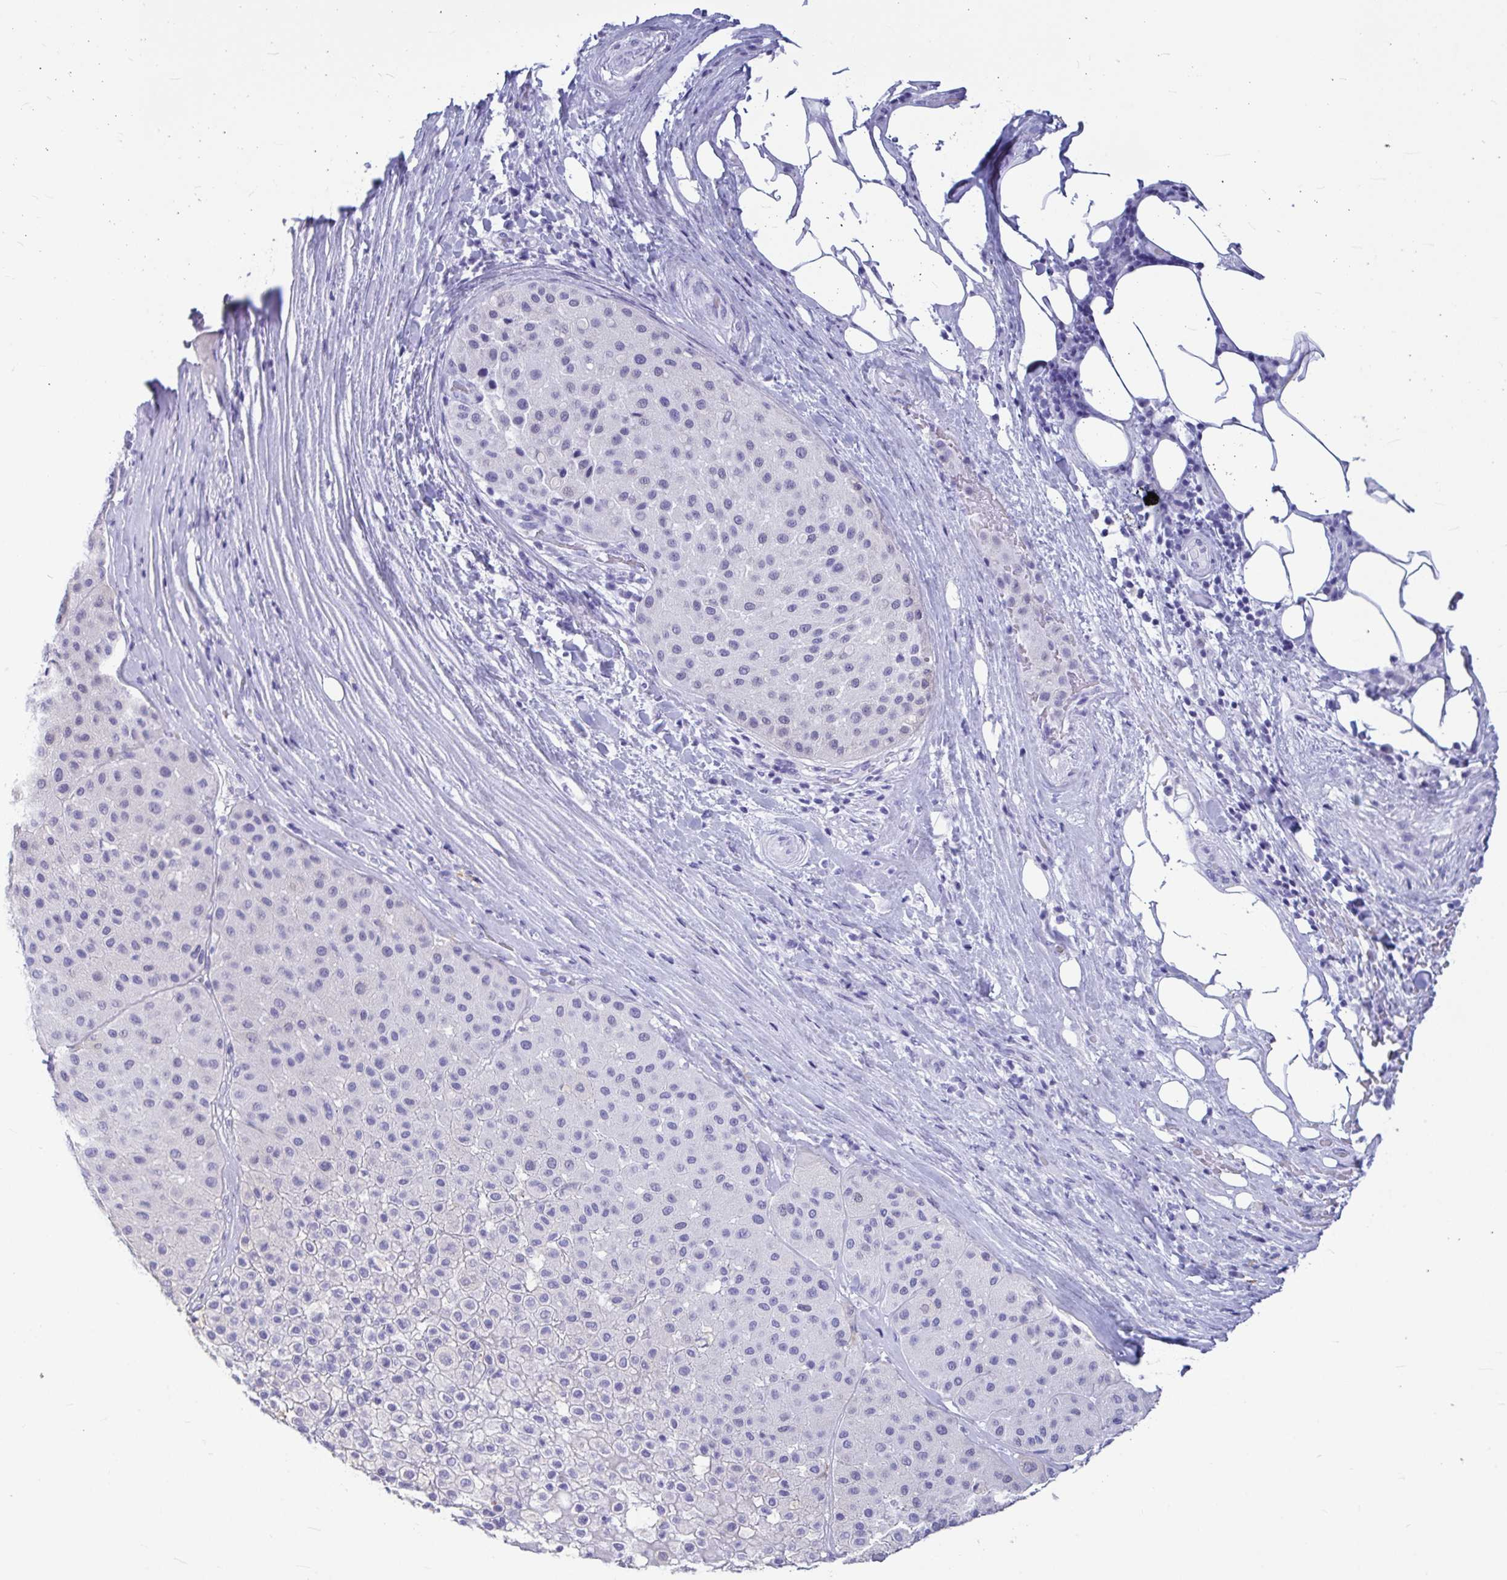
{"staining": {"intensity": "negative", "quantity": "none", "location": "none"}, "tissue": "melanoma", "cell_type": "Tumor cells", "image_type": "cancer", "snomed": [{"axis": "morphology", "description": "Malignant melanoma, Metastatic site"}, {"axis": "topography", "description": "Smooth muscle"}], "caption": "Tumor cells show no significant positivity in melanoma.", "gene": "OR5J2", "patient": {"sex": "male", "age": 41}}